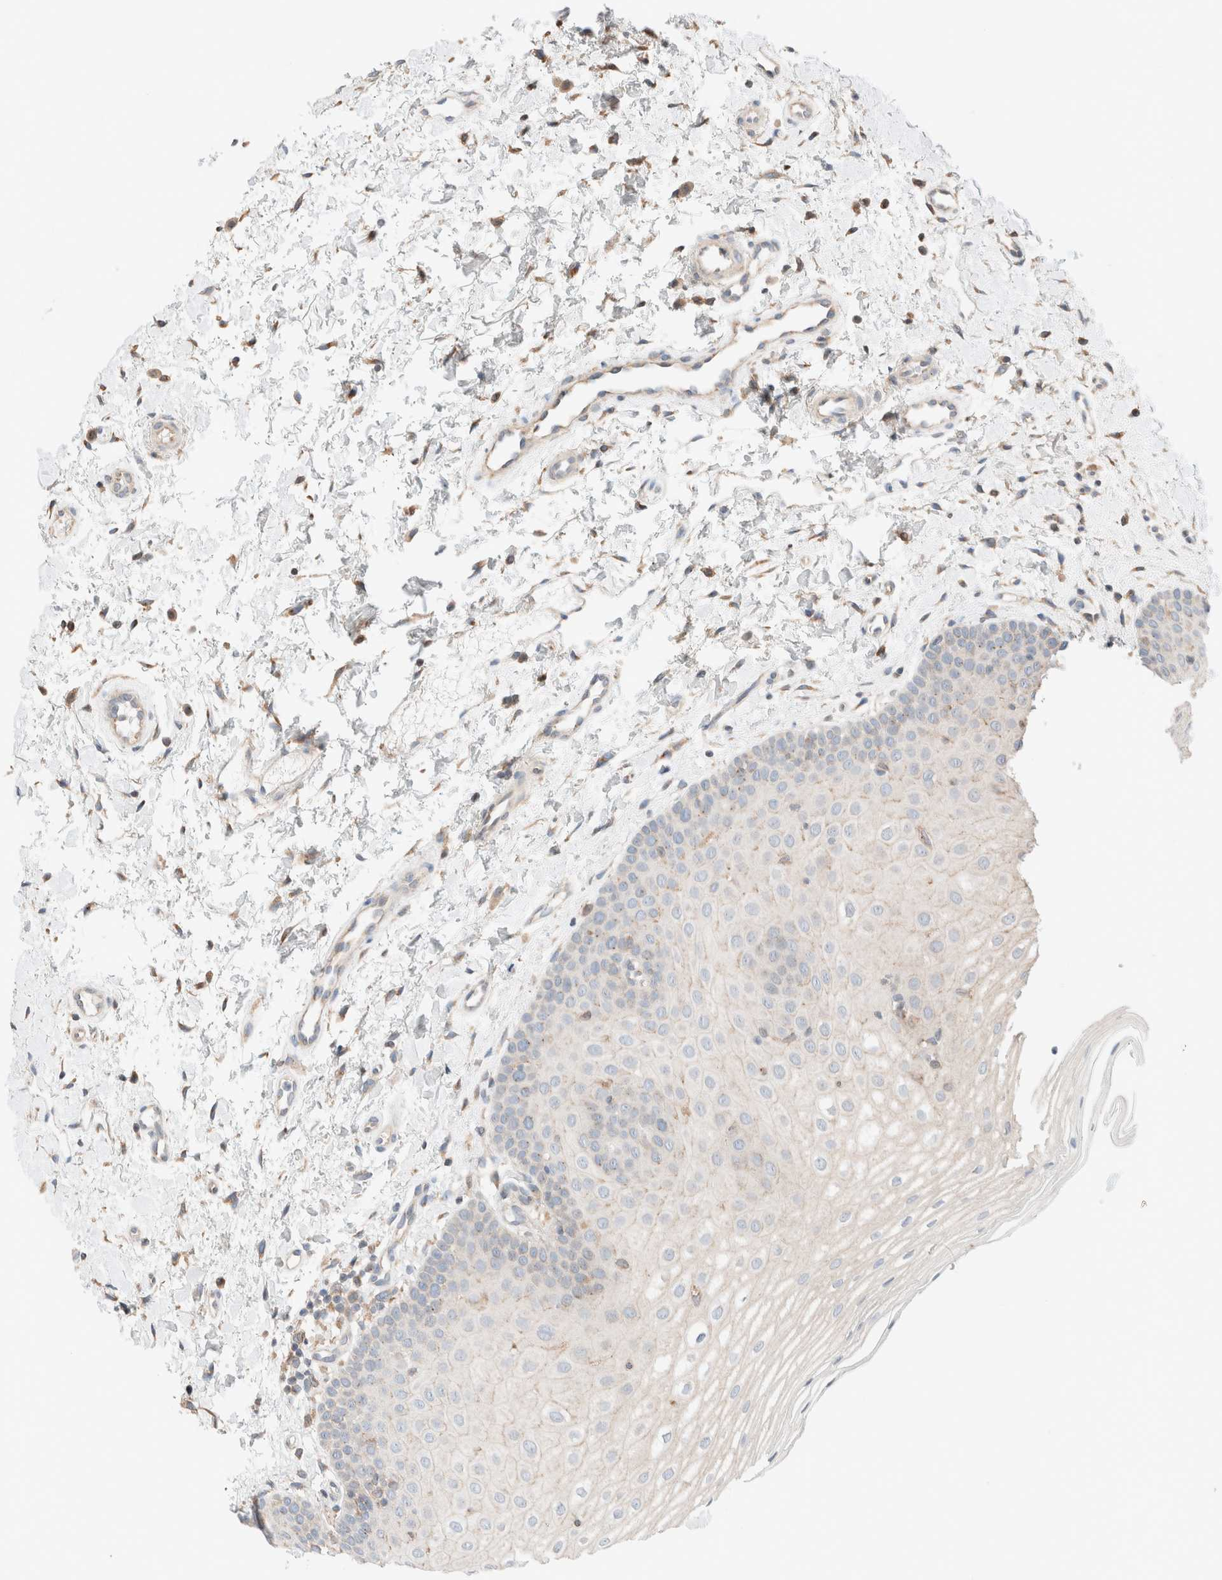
{"staining": {"intensity": "weak", "quantity": "<25%", "location": "cytoplasmic/membranous"}, "tissue": "oral mucosa", "cell_type": "Squamous epithelial cells", "image_type": "normal", "snomed": [{"axis": "morphology", "description": "Normal tissue, NOS"}, {"axis": "topography", "description": "Skin"}, {"axis": "topography", "description": "Oral tissue"}], "caption": "High power microscopy micrograph of an immunohistochemistry (IHC) image of benign oral mucosa, revealing no significant positivity in squamous epithelial cells.", "gene": "PCM1", "patient": {"sex": "male", "age": 84}}